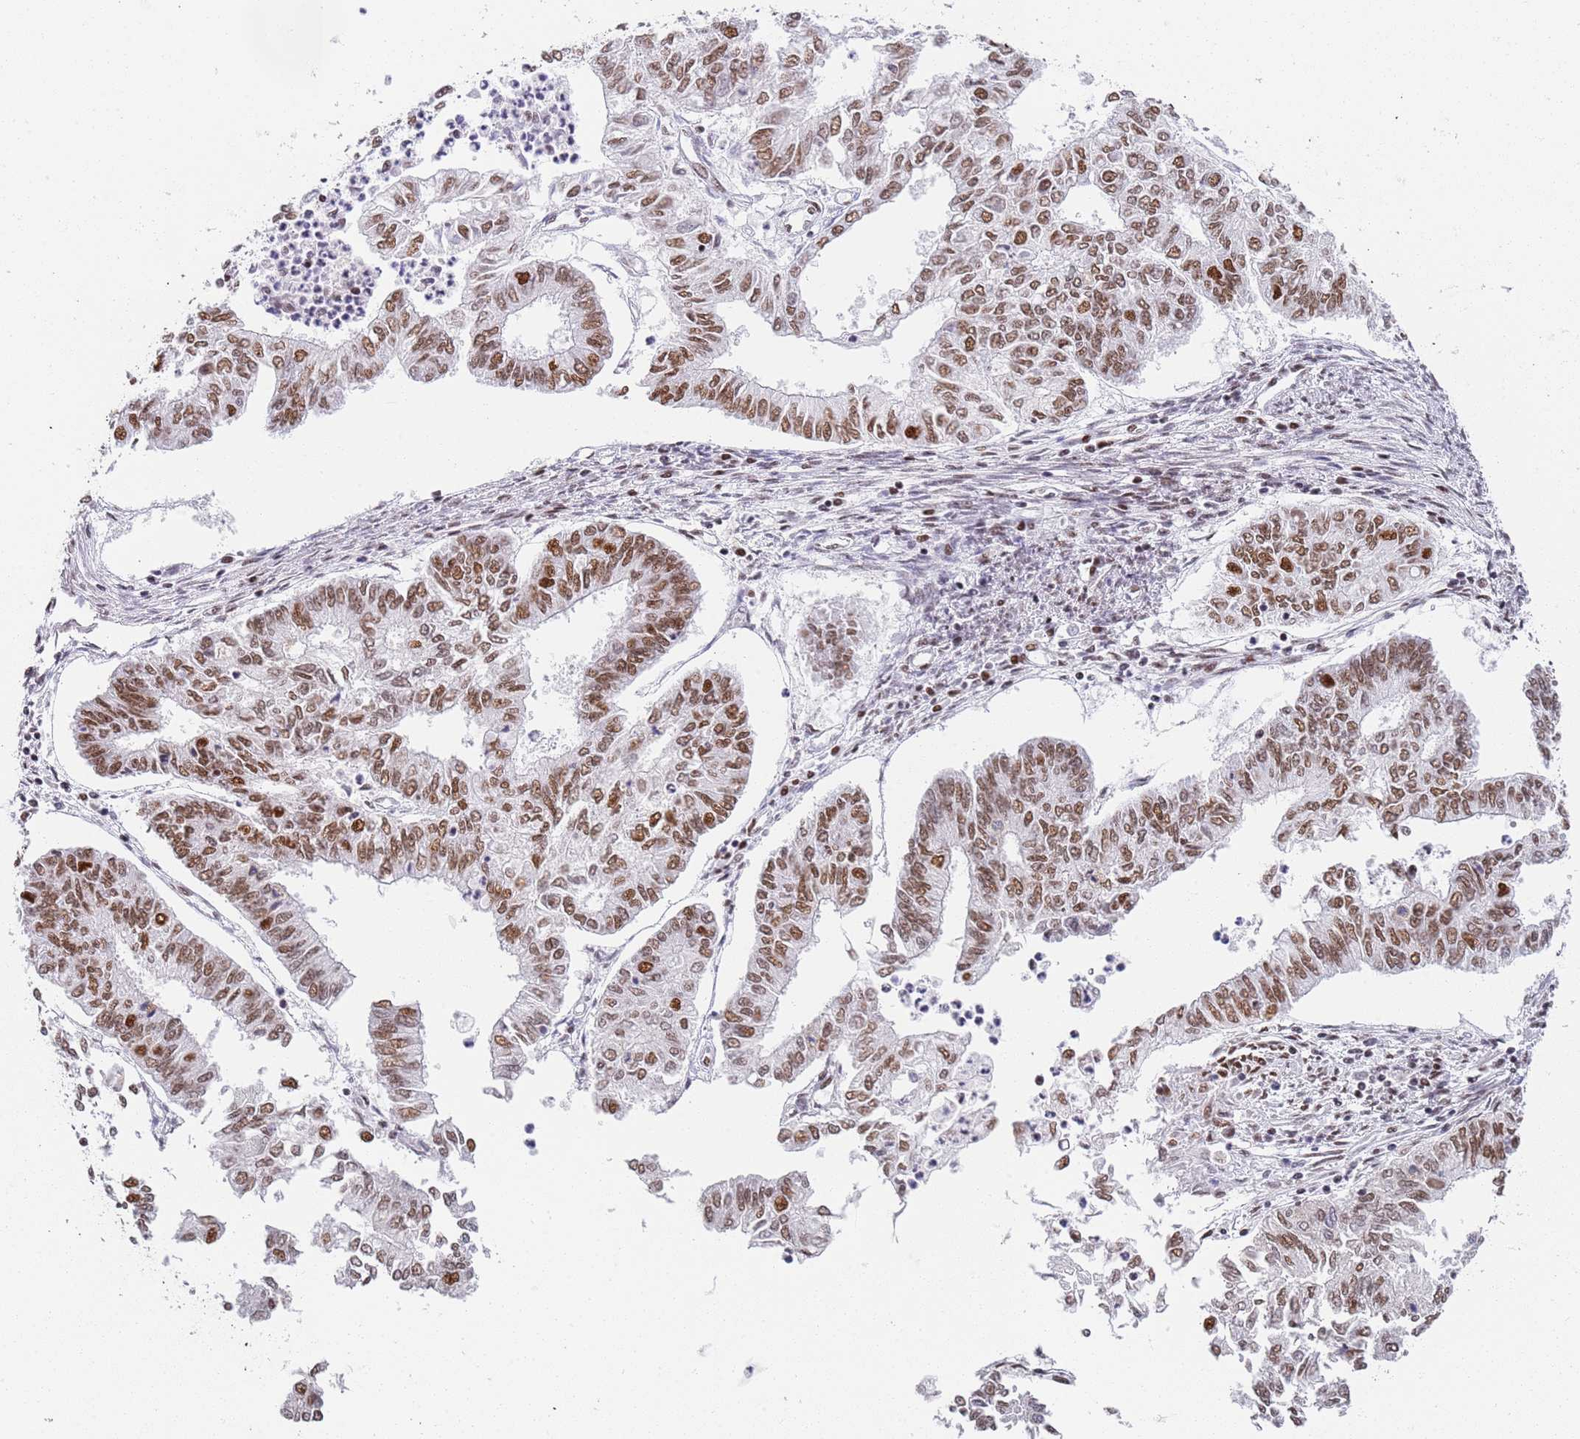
{"staining": {"intensity": "moderate", "quantity": ">75%", "location": "nuclear"}, "tissue": "endometrial cancer", "cell_type": "Tumor cells", "image_type": "cancer", "snomed": [{"axis": "morphology", "description": "Adenocarcinoma, NOS"}, {"axis": "topography", "description": "Endometrium"}], "caption": "Human endometrial cancer stained with a brown dye reveals moderate nuclear positive positivity in about >75% of tumor cells.", "gene": "AKAP8L", "patient": {"sex": "female", "age": 68}}